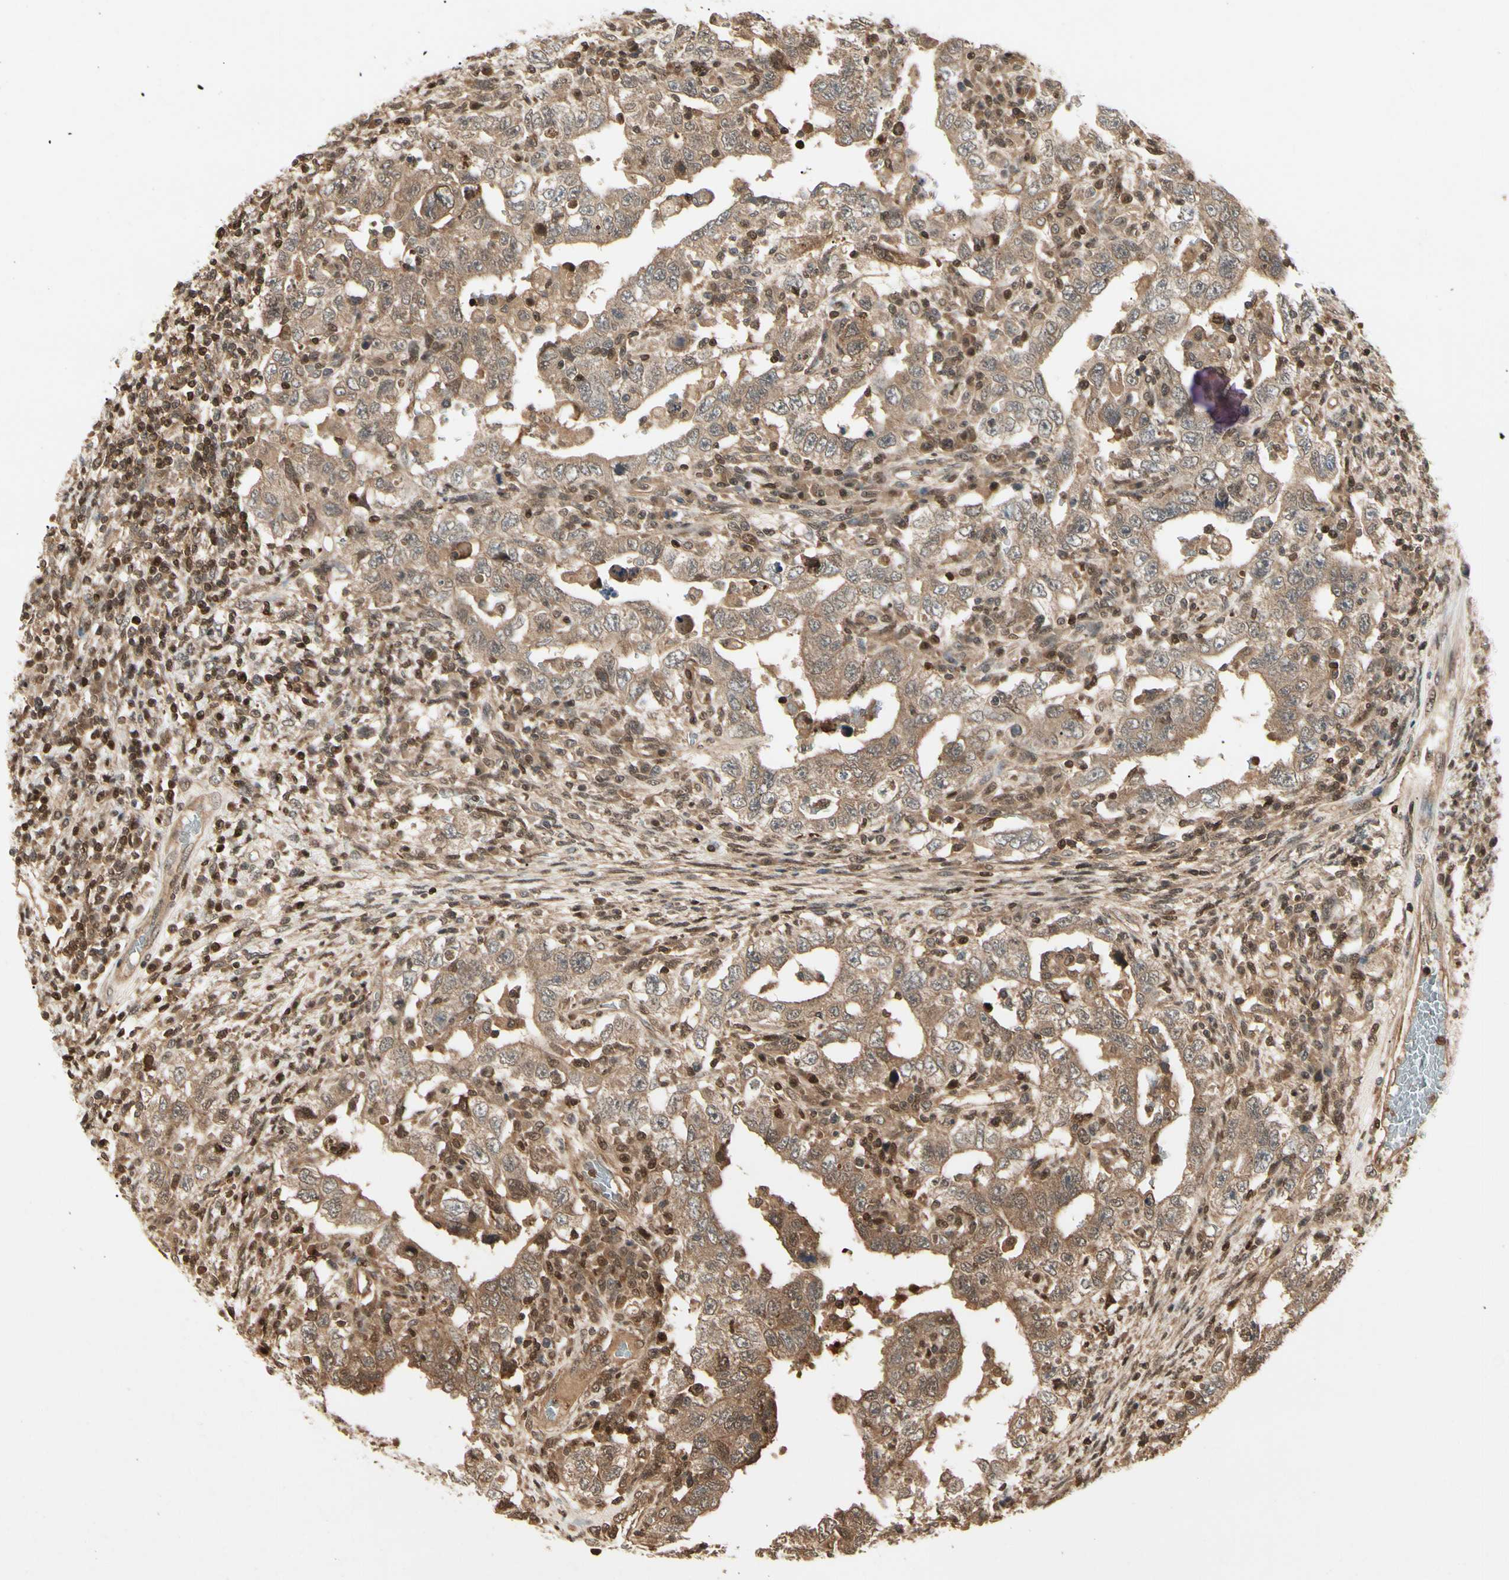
{"staining": {"intensity": "moderate", "quantity": ">75%", "location": "cytoplasmic/membranous"}, "tissue": "testis cancer", "cell_type": "Tumor cells", "image_type": "cancer", "snomed": [{"axis": "morphology", "description": "Carcinoma, Embryonal, NOS"}, {"axis": "topography", "description": "Testis"}], "caption": "DAB (3,3'-diaminobenzidine) immunohistochemical staining of human embryonal carcinoma (testis) reveals moderate cytoplasmic/membranous protein positivity in approximately >75% of tumor cells.", "gene": "YWHAQ", "patient": {"sex": "male", "age": 26}}